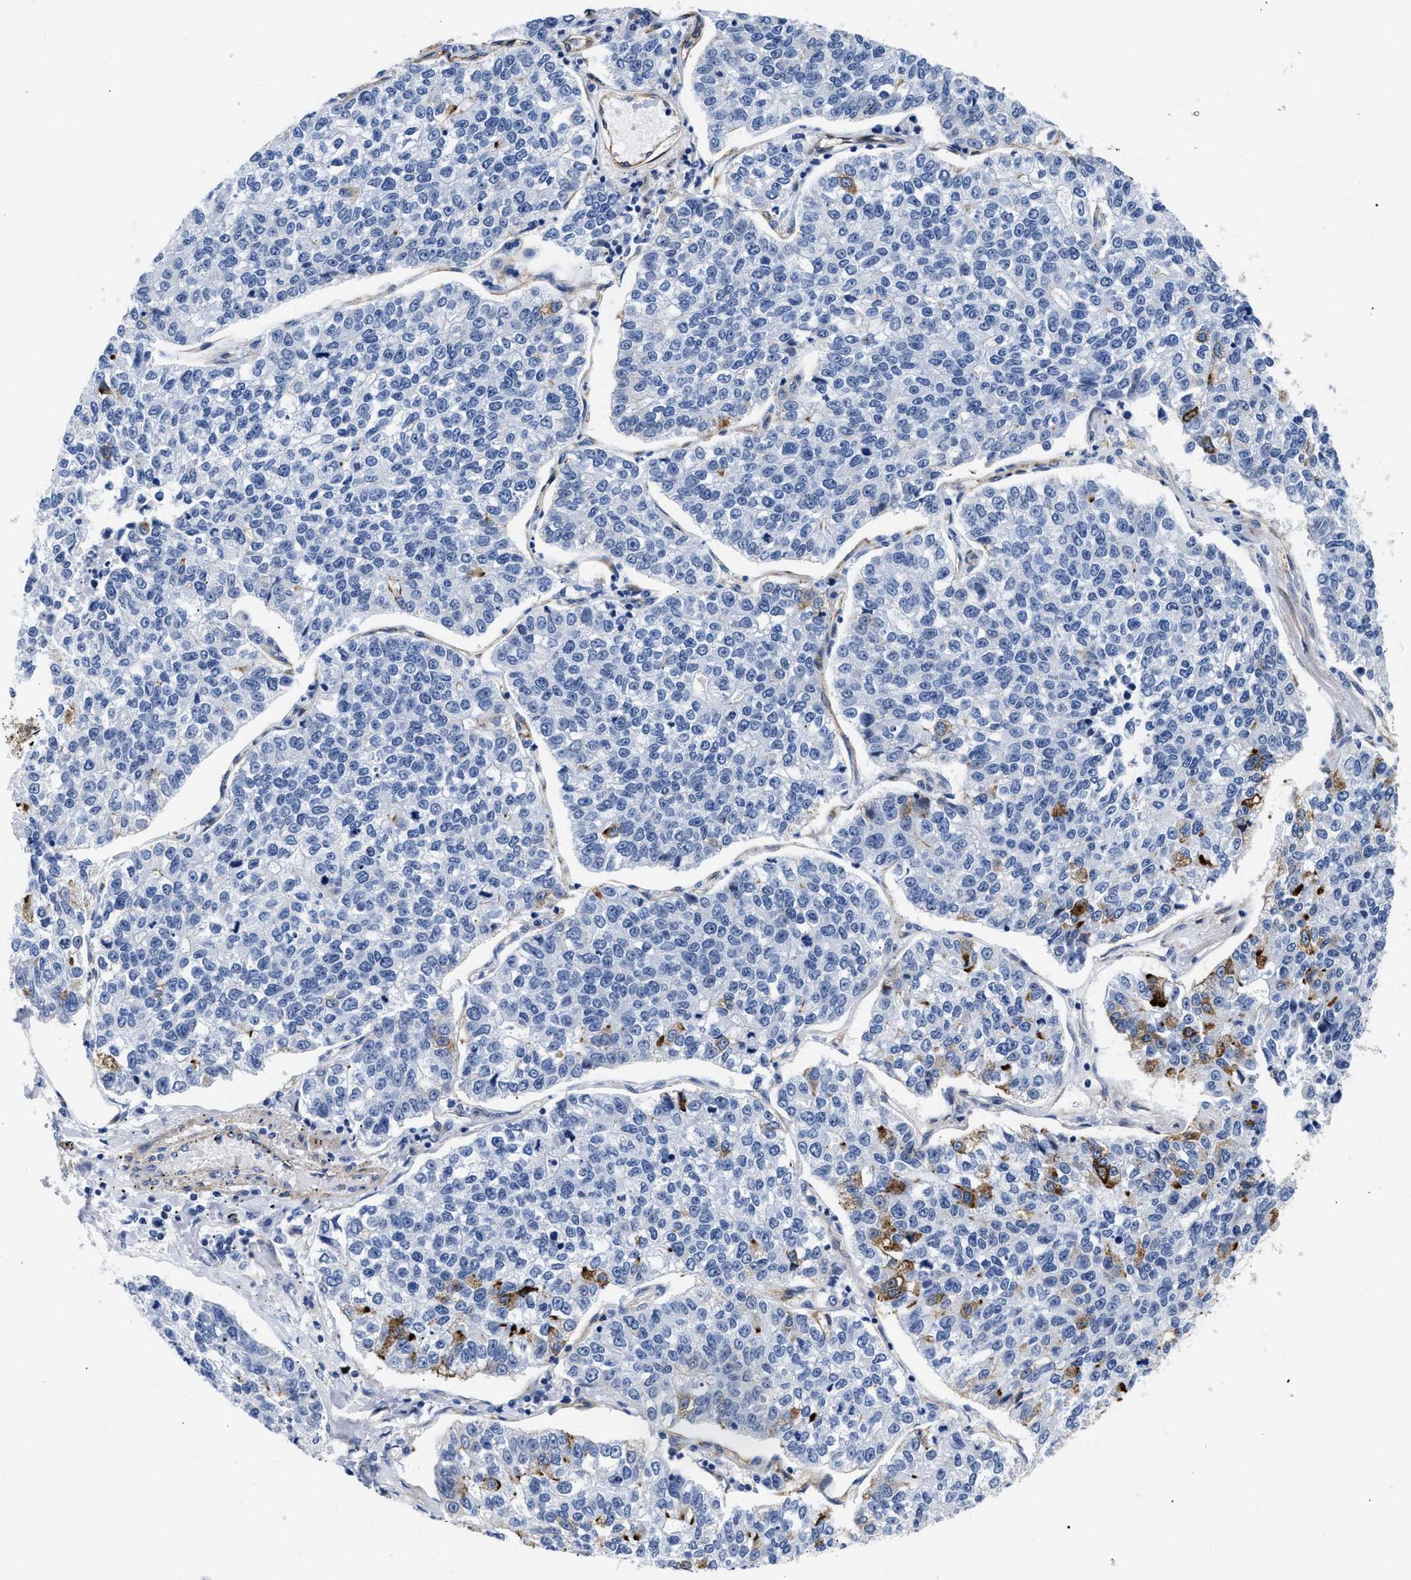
{"staining": {"intensity": "moderate", "quantity": "<25%", "location": "cytoplasmic/membranous"}, "tissue": "lung cancer", "cell_type": "Tumor cells", "image_type": "cancer", "snomed": [{"axis": "morphology", "description": "Adenocarcinoma, NOS"}, {"axis": "topography", "description": "Lung"}], "caption": "Immunohistochemical staining of adenocarcinoma (lung) shows low levels of moderate cytoplasmic/membranous protein staining in approximately <25% of tumor cells.", "gene": "TRIM29", "patient": {"sex": "male", "age": 49}}